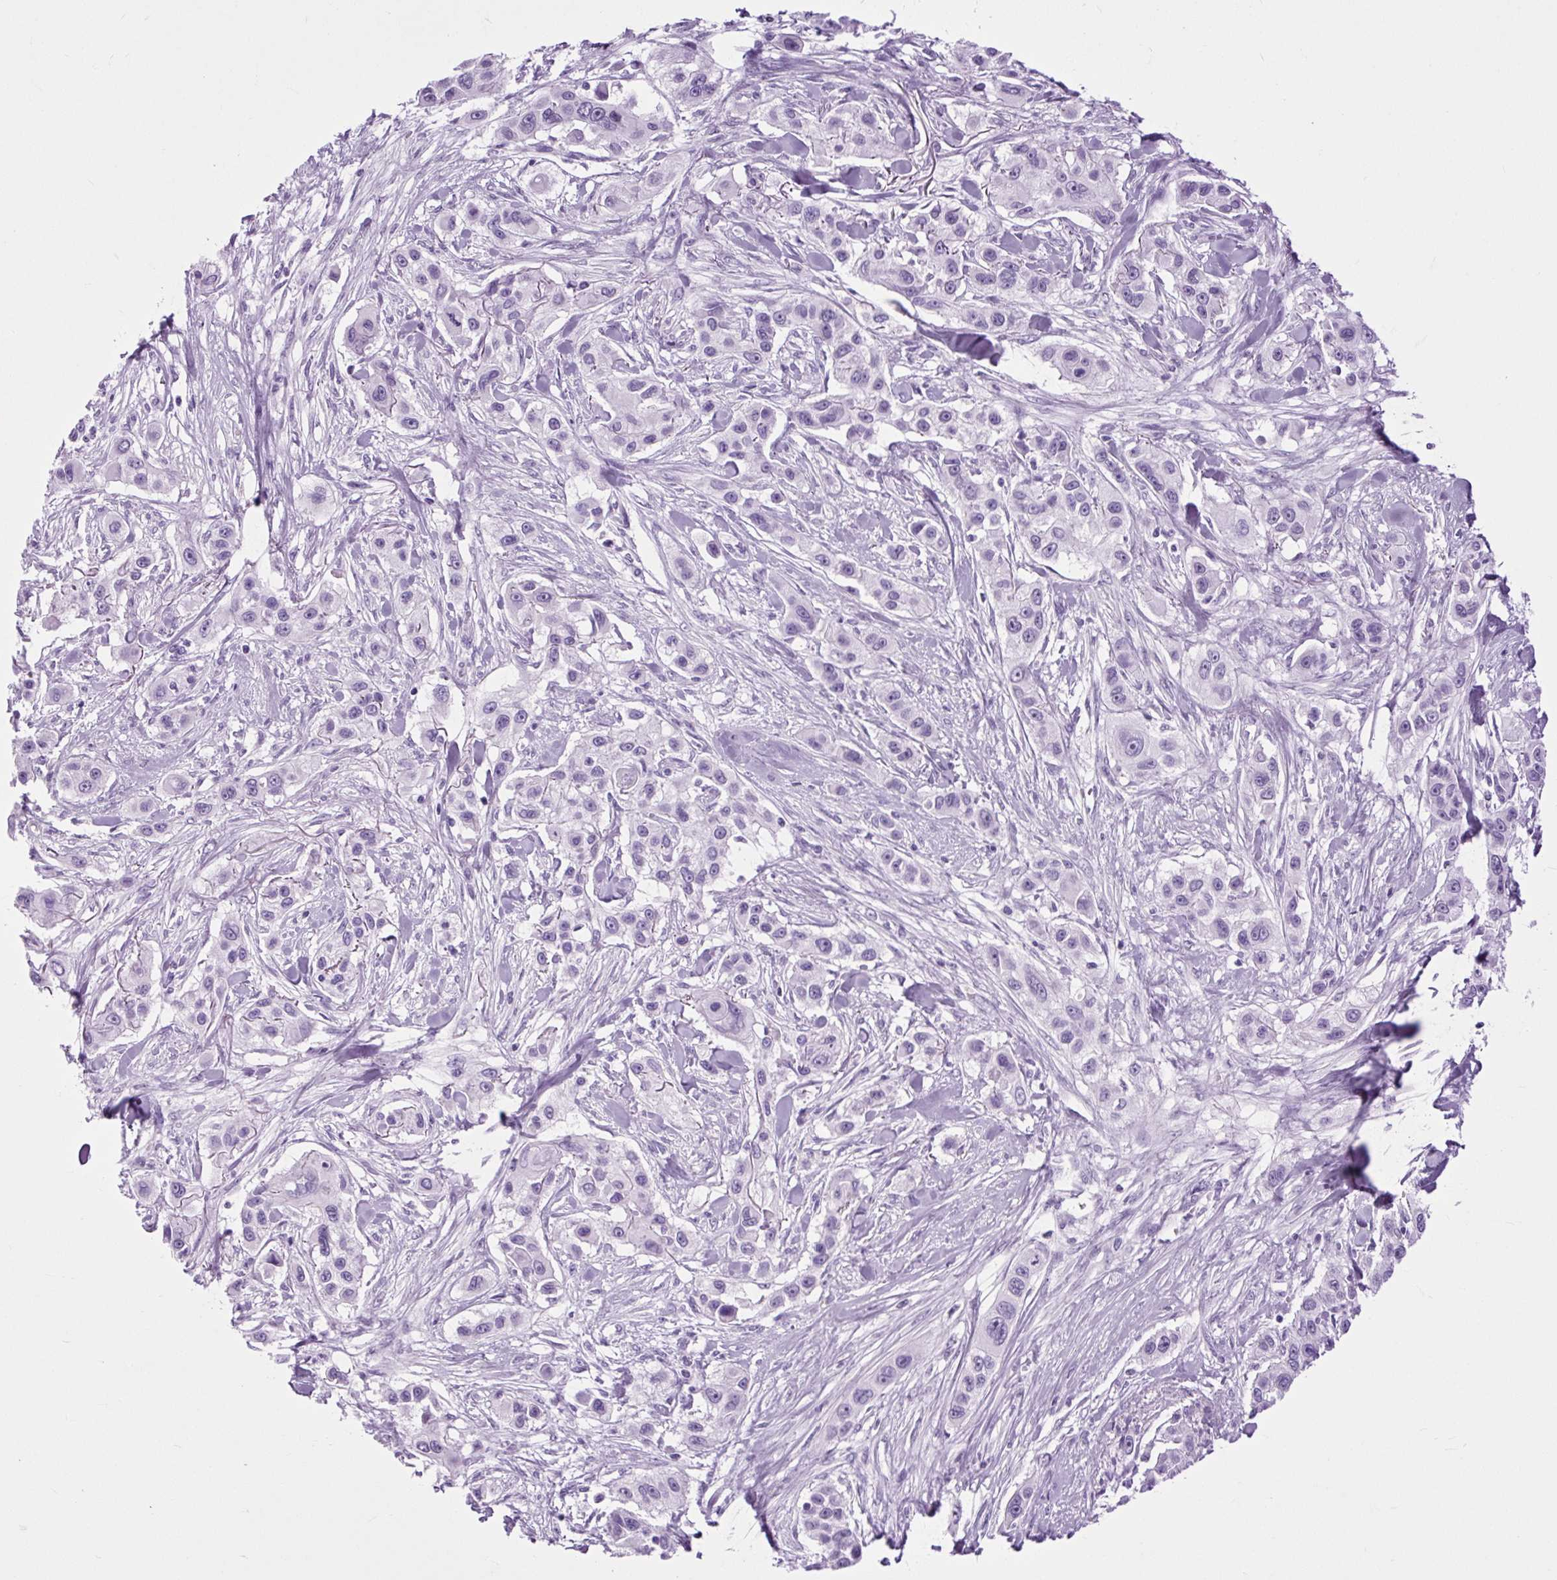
{"staining": {"intensity": "negative", "quantity": "none", "location": "none"}, "tissue": "skin cancer", "cell_type": "Tumor cells", "image_type": "cancer", "snomed": [{"axis": "morphology", "description": "Squamous cell carcinoma, NOS"}, {"axis": "topography", "description": "Skin"}], "caption": "Tumor cells show no significant expression in squamous cell carcinoma (skin).", "gene": "DPP6", "patient": {"sex": "male", "age": 63}}